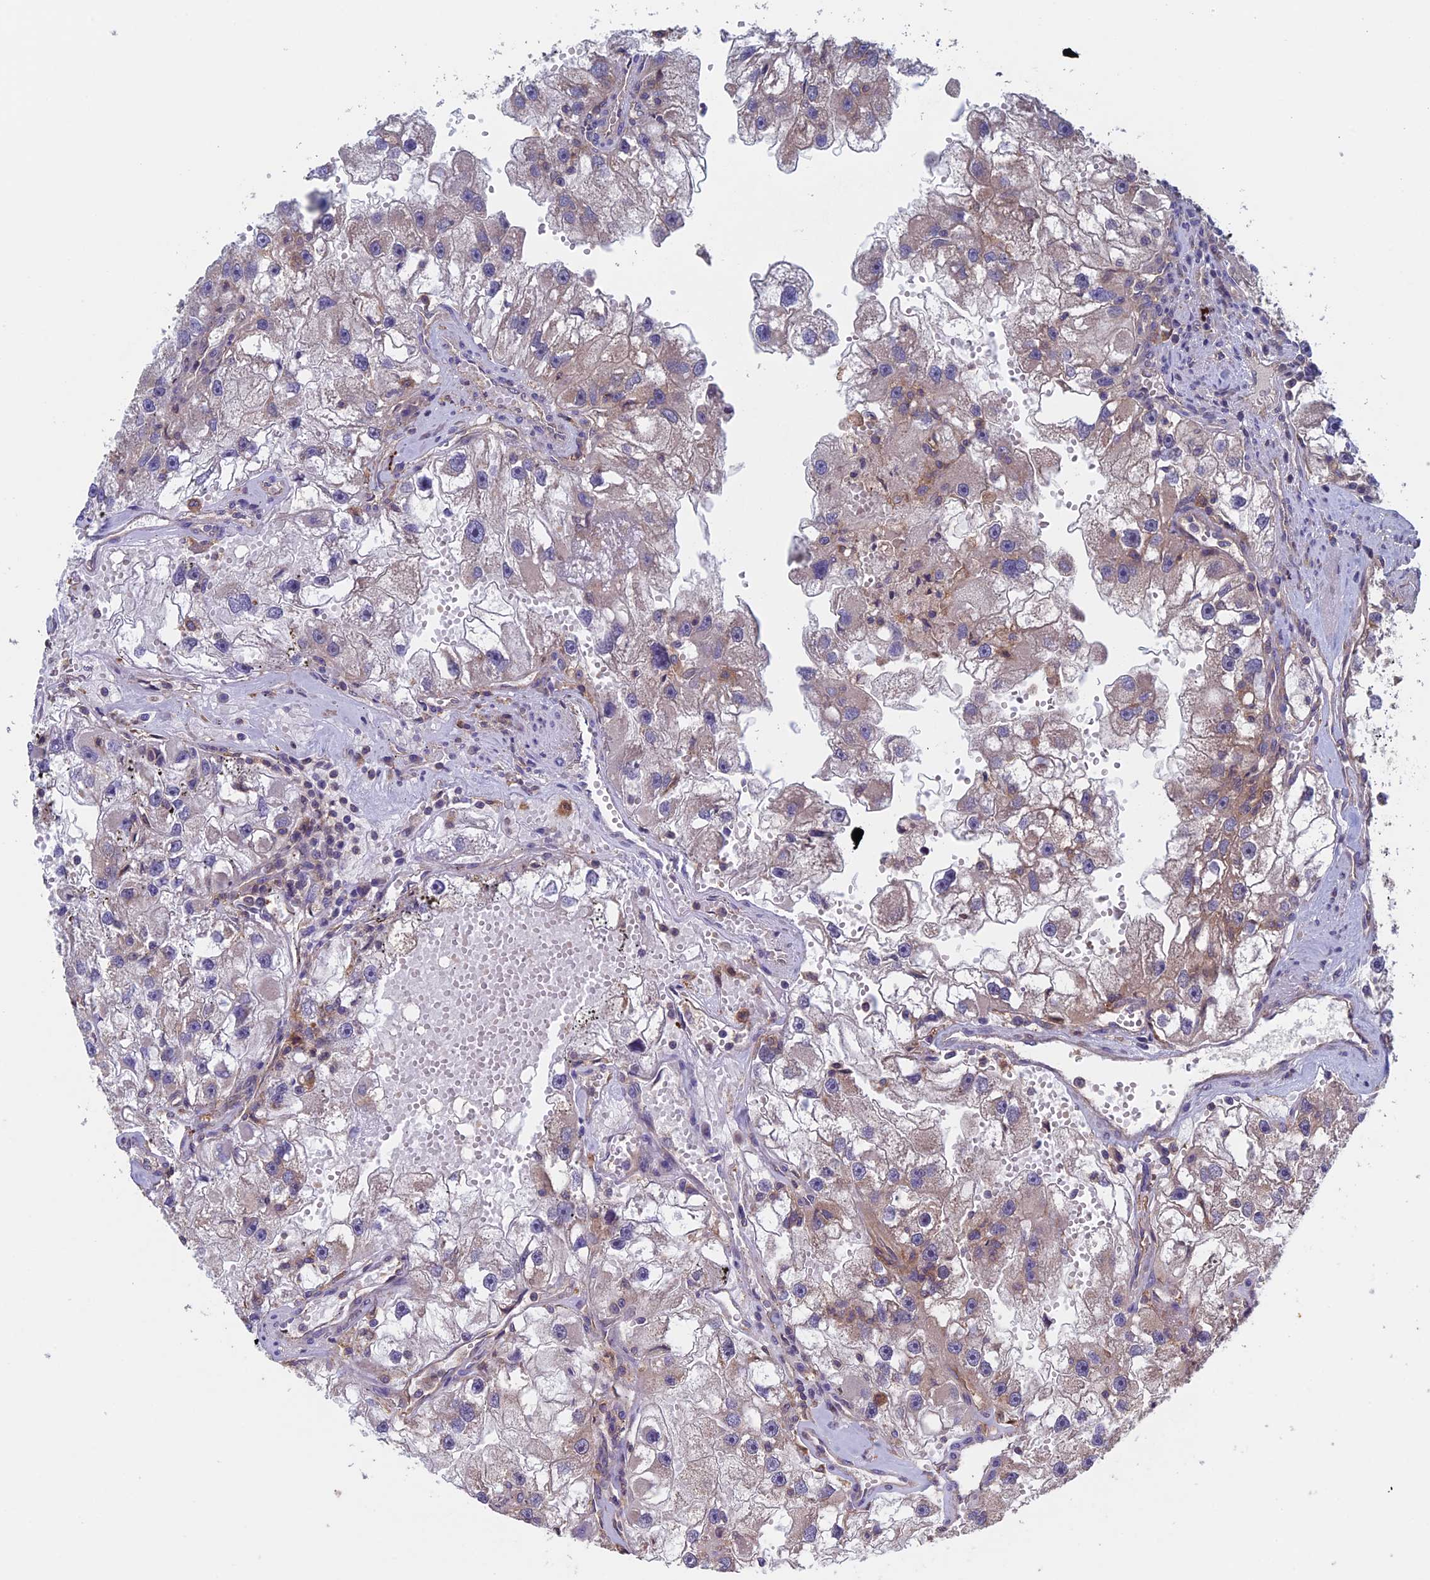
{"staining": {"intensity": "weak", "quantity": "25%-75%", "location": "cytoplasmic/membranous"}, "tissue": "renal cancer", "cell_type": "Tumor cells", "image_type": "cancer", "snomed": [{"axis": "morphology", "description": "Adenocarcinoma, NOS"}, {"axis": "topography", "description": "Kidney"}], "caption": "A brown stain highlights weak cytoplasmic/membranous positivity of a protein in renal adenocarcinoma tumor cells. Using DAB (brown) and hematoxylin (blue) stains, captured at high magnification using brightfield microscopy.", "gene": "NUDT16L1", "patient": {"sex": "male", "age": 63}}